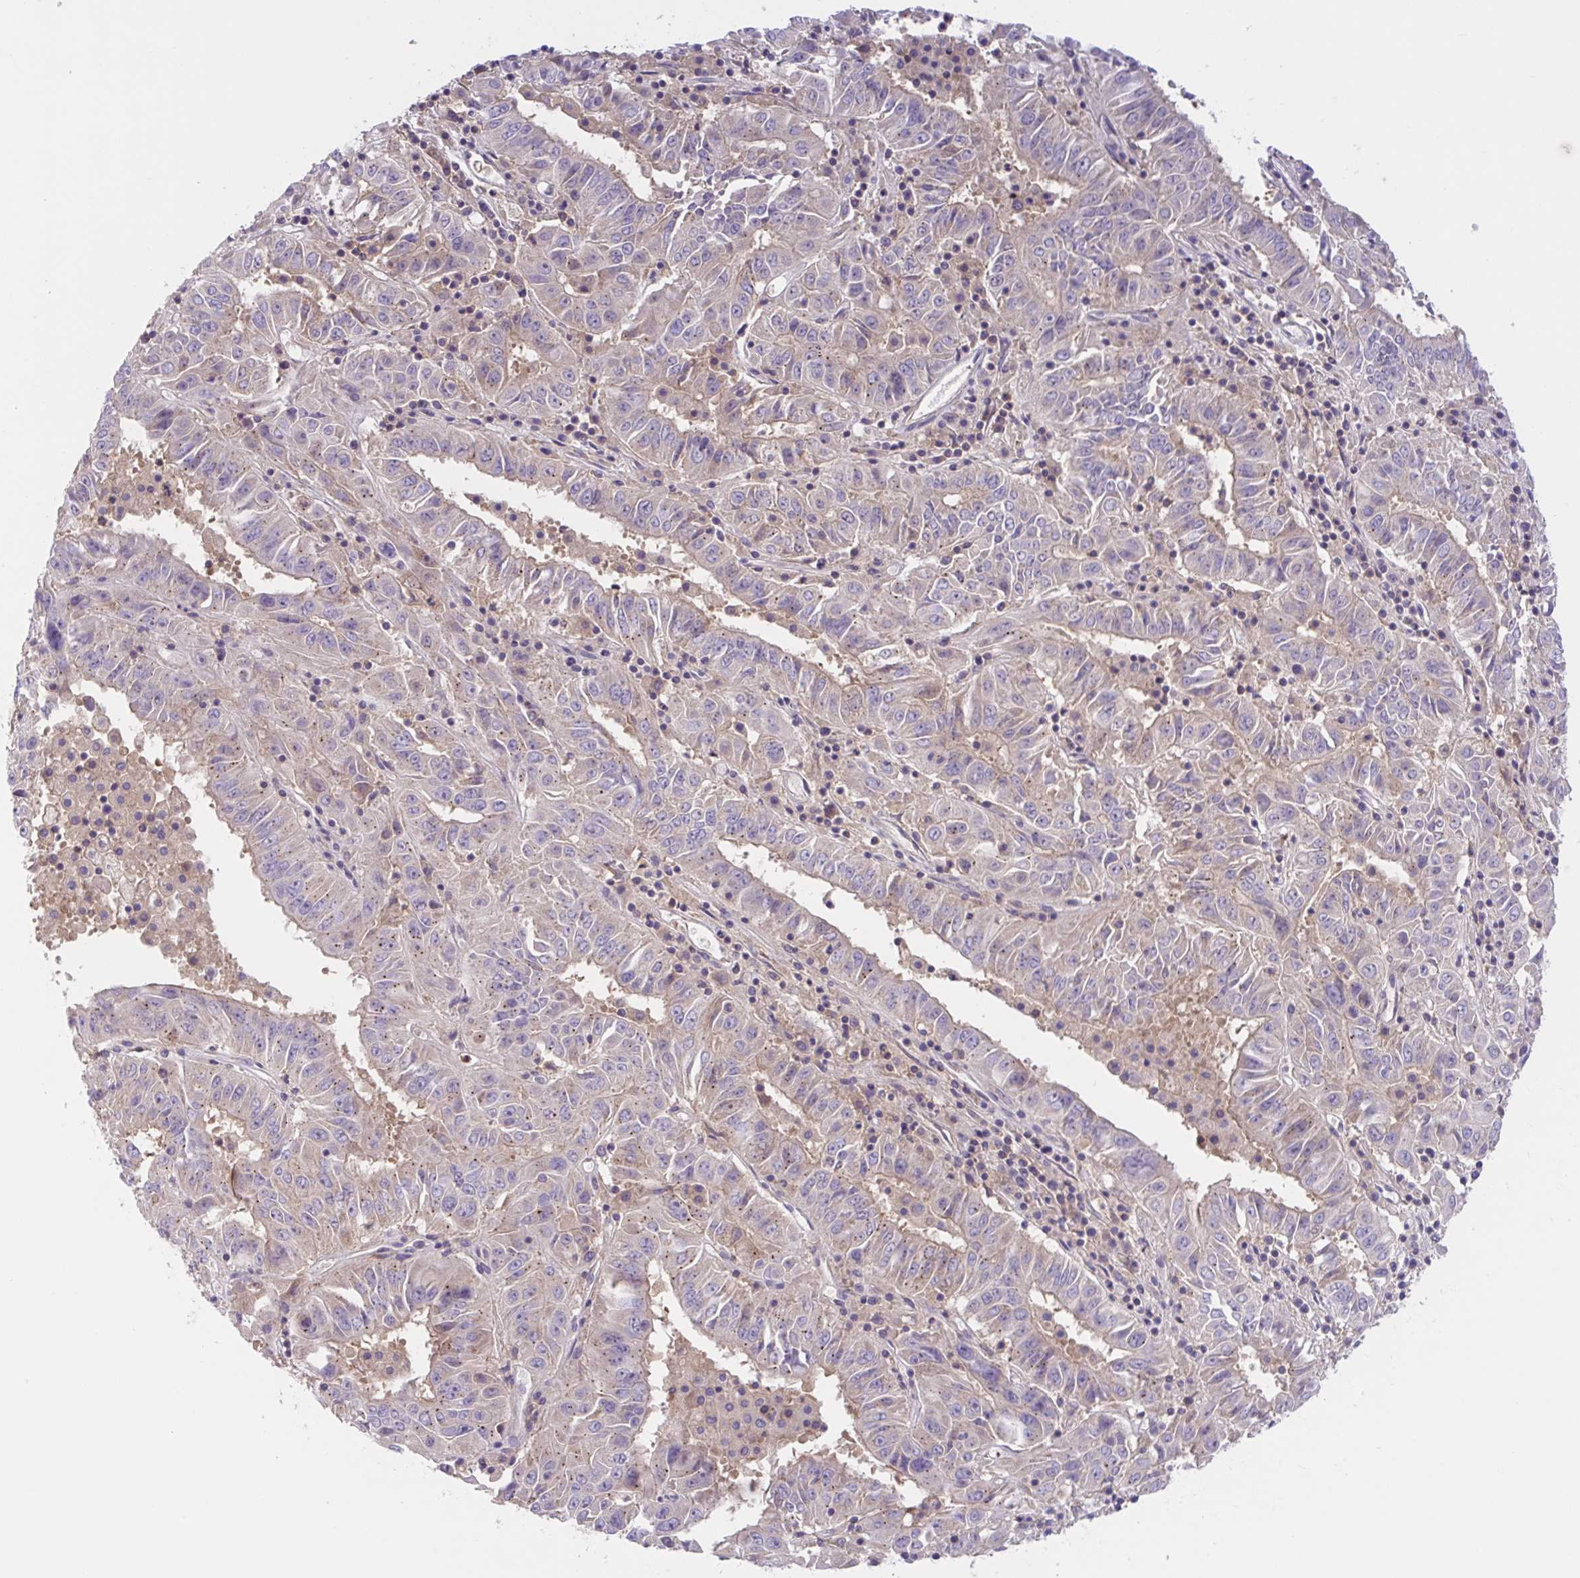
{"staining": {"intensity": "weak", "quantity": "25%-75%", "location": "cytoplasmic/membranous"}, "tissue": "pancreatic cancer", "cell_type": "Tumor cells", "image_type": "cancer", "snomed": [{"axis": "morphology", "description": "Adenocarcinoma, NOS"}, {"axis": "topography", "description": "Pancreas"}], "caption": "Pancreatic adenocarcinoma stained with immunohistochemistry (IHC) shows weak cytoplasmic/membranous positivity in approximately 25%-75% of tumor cells.", "gene": "WNT9B", "patient": {"sex": "male", "age": 63}}